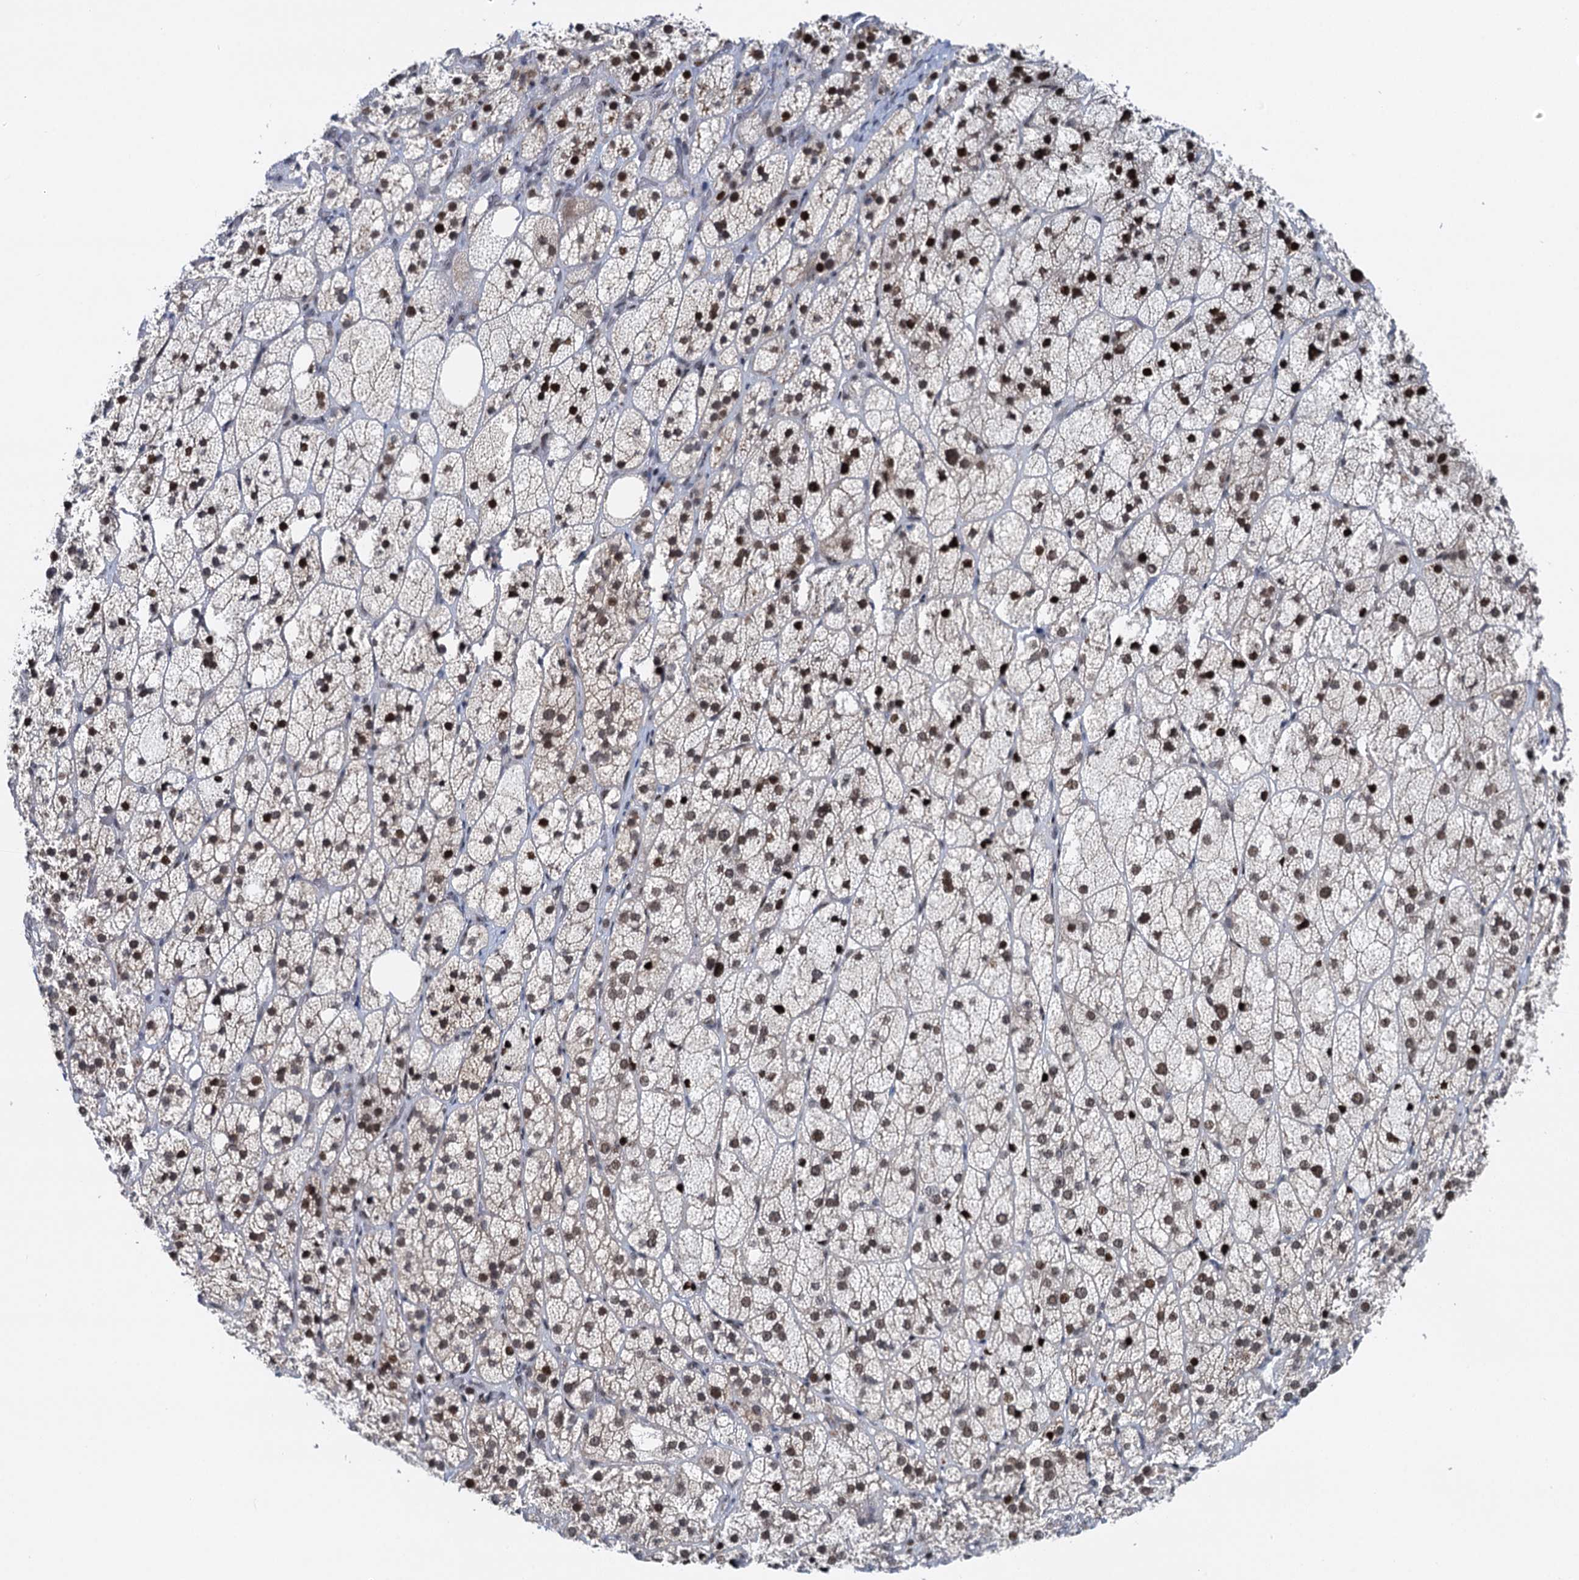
{"staining": {"intensity": "moderate", "quantity": "25%-75%", "location": "nuclear"}, "tissue": "adrenal gland", "cell_type": "Glandular cells", "image_type": "normal", "snomed": [{"axis": "morphology", "description": "Normal tissue, NOS"}, {"axis": "topography", "description": "Adrenal gland"}], "caption": "Moderate nuclear expression is present in about 25%-75% of glandular cells in unremarkable adrenal gland. (DAB (3,3'-diaminobenzidine) IHC, brown staining for protein, blue staining for nuclei).", "gene": "RUFY2", "patient": {"sex": "male", "age": 61}}